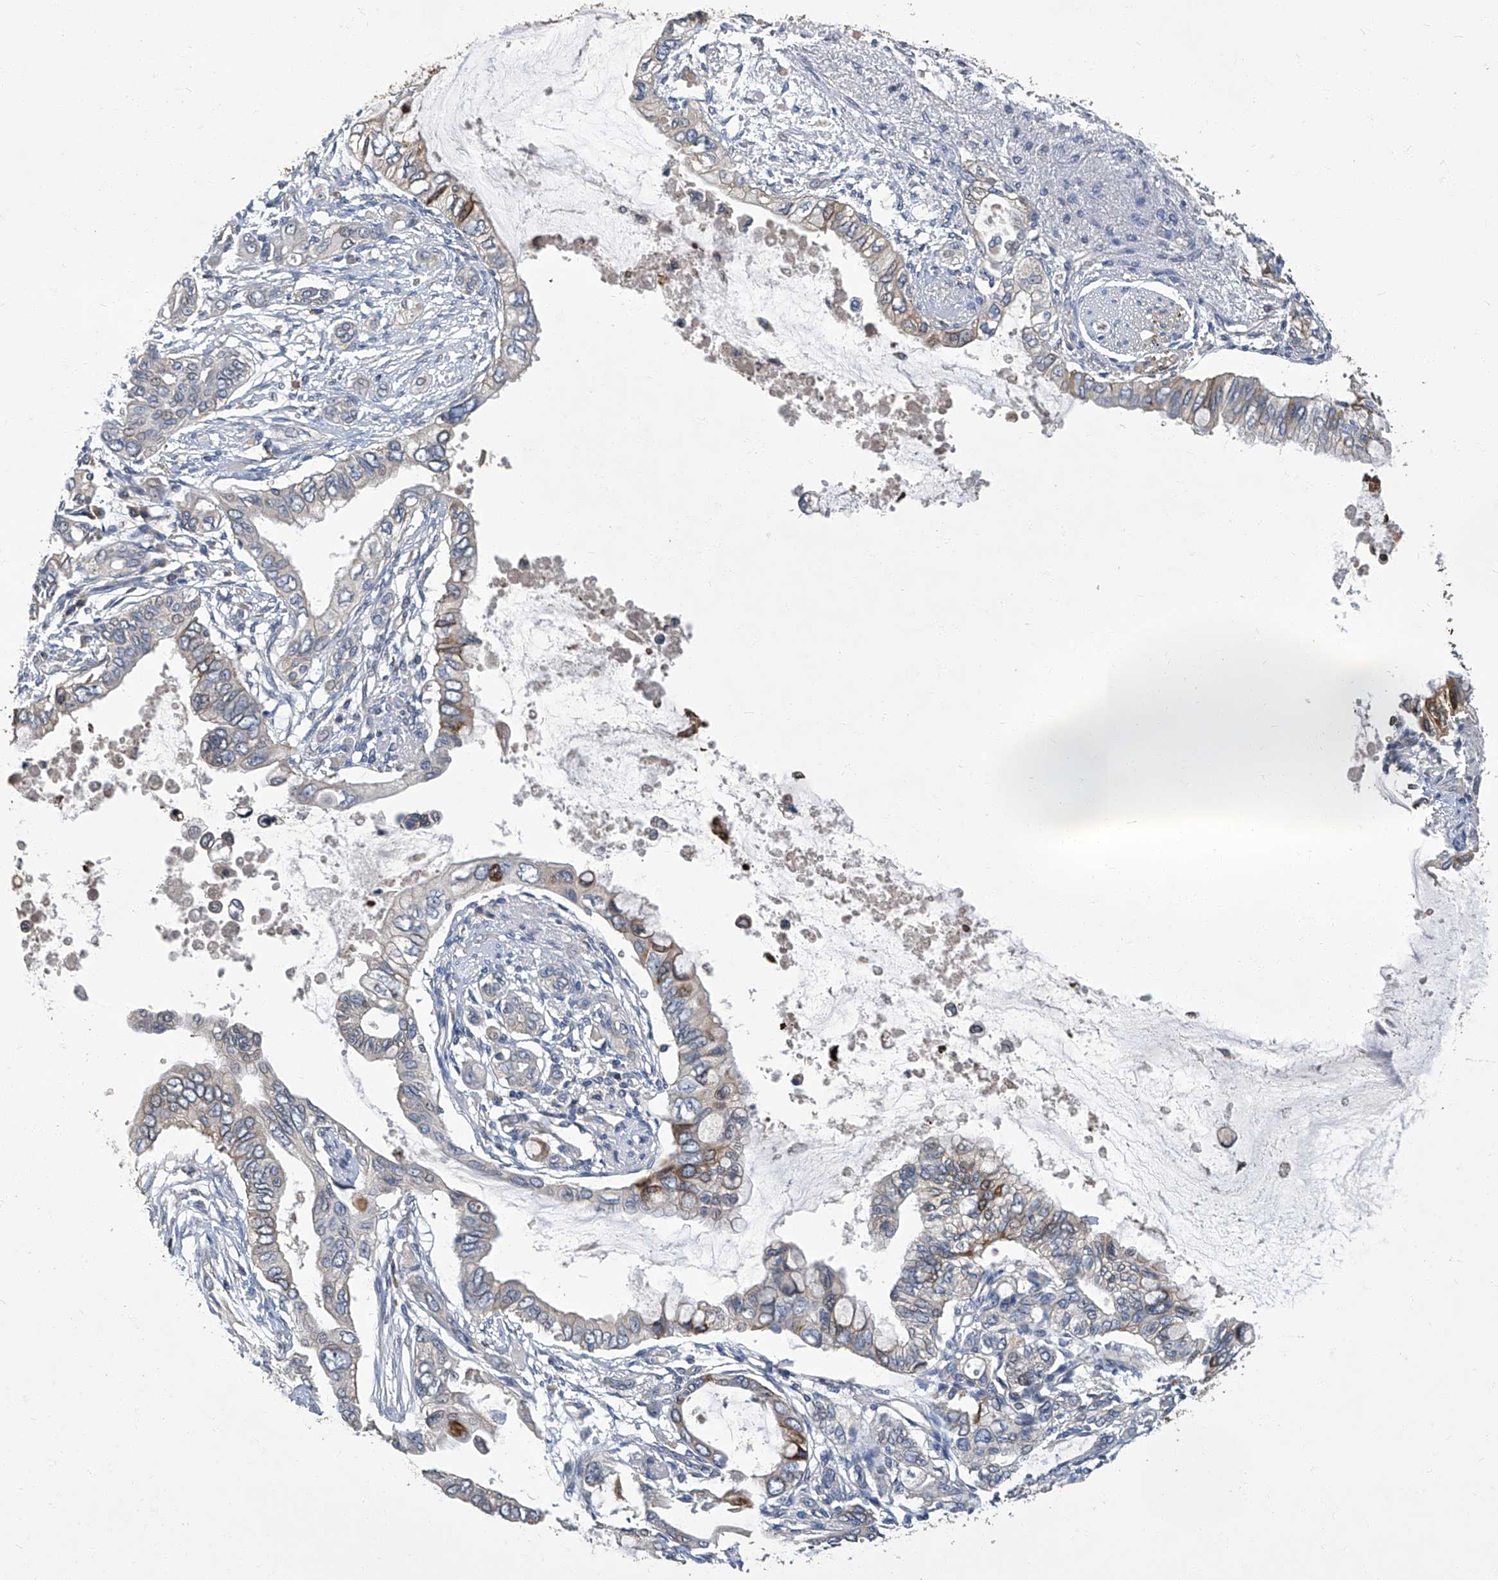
{"staining": {"intensity": "moderate", "quantity": "<25%", "location": "cytoplasmic/membranous"}, "tissue": "pancreatic cancer", "cell_type": "Tumor cells", "image_type": "cancer", "snomed": [{"axis": "morphology", "description": "Adenocarcinoma, NOS"}, {"axis": "topography", "description": "Pancreas"}], "caption": "Immunohistochemistry of human pancreatic adenocarcinoma shows low levels of moderate cytoplasmic/membranous positivity in about <25% of tumor cells.", "gene": "TGFBR1", "patient": {"sex": "female", "age": 60}}